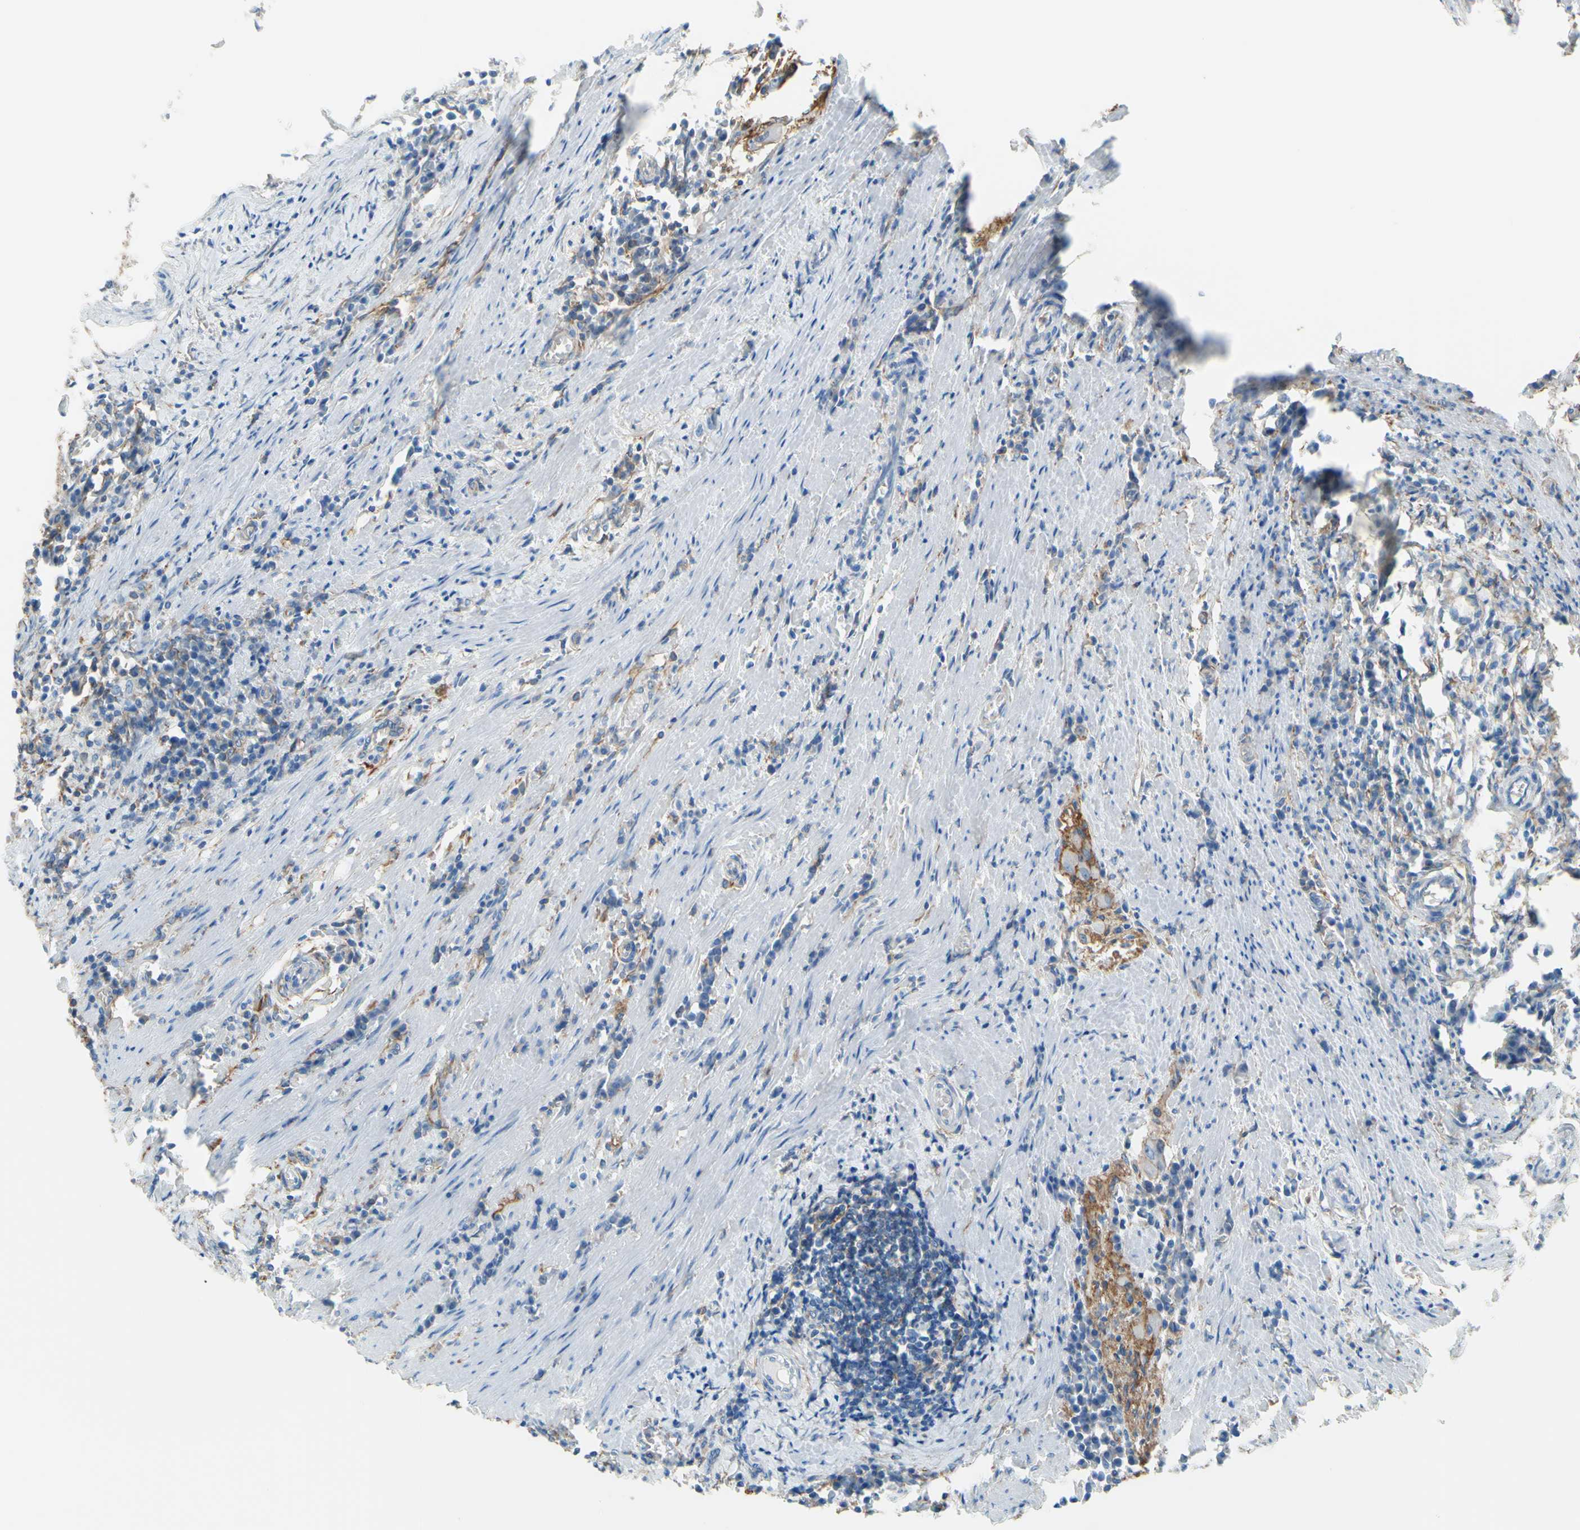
{"staining": {"intensity": "moderate", "quantity": ">75%", "location": "cytoplasmic/membranous"}, "tissue": "colorectal cancer", "cell_type": "Tumor cells", "image_type": "cancer", "snomed": [{"axis": "morphology", "description": "Adenocarcinoma, NOS"}, {"axis": "topography", "description": "Colon"}], "caption": "Colorectal cancer stained for a protein displays moderate cytoplasmic/membranous positivity in tumor cells. (DAB IHC, brown staining for protein, blue staining for nuclei).", "gene": "ADD1", "patient": {"sex": "male", "age": 72}}